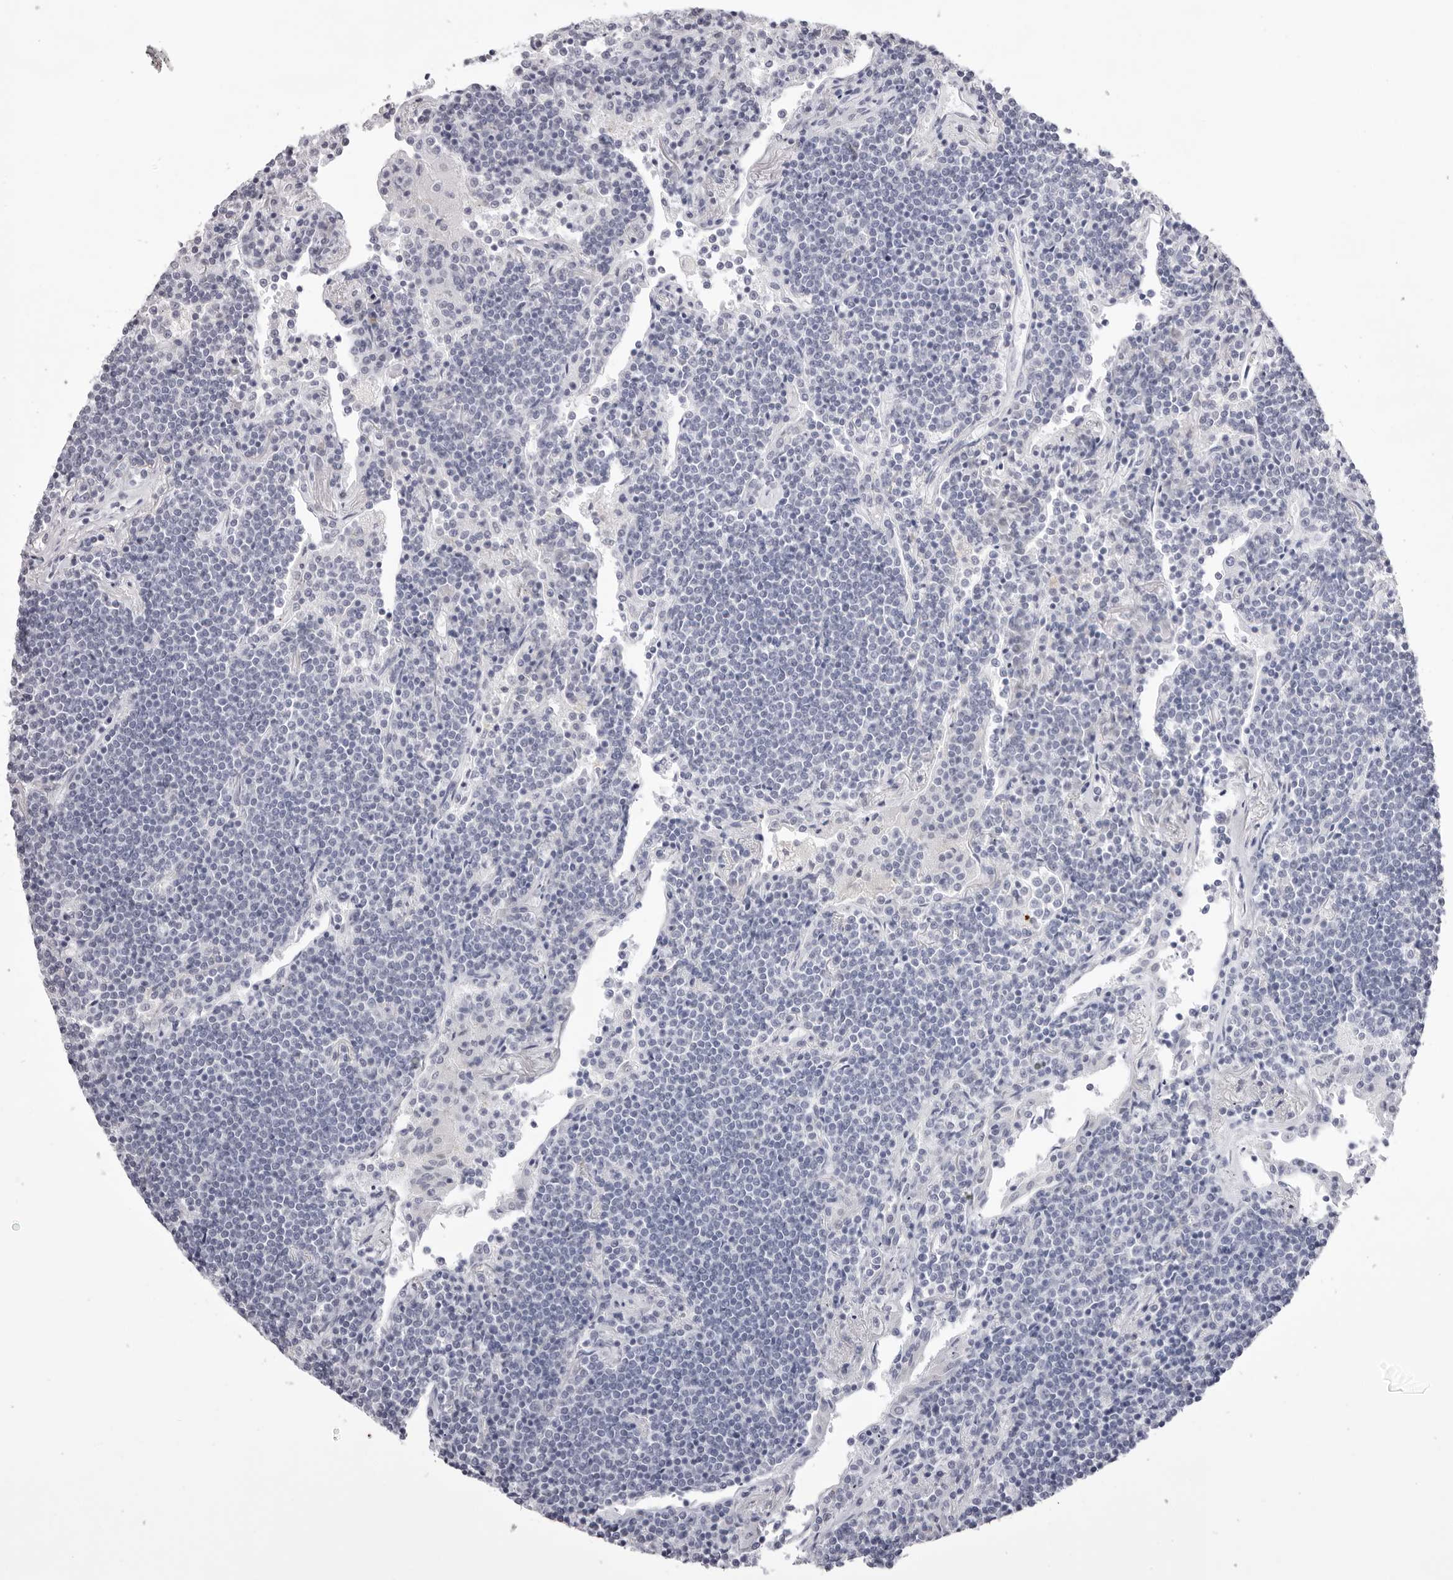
{"staining": {"intensity": "negative", "quantity": "none", "location": "none"}, "tissue": "lymphoma", "cell_type": "Tumor cells", "image_type": "cancer", "snomed": [{"axis": "morphology", "description": "Malignant lymphoma, non-Hodgkin's type, Low grade"}, {"axis": "topography", "description": "Lung"}], "caption": "The histopathology image displays no staining of tumor cells in malignant lymphoma, non-Hodgkin's type (low-grade). The staining is performed using DAB (3,3'-diaminobenzidine) brown chromogen with nuclei counter-stained in using hematoxylin.", "gene": "SMIM2", "patient": {"sex": "female", "age": 71}}